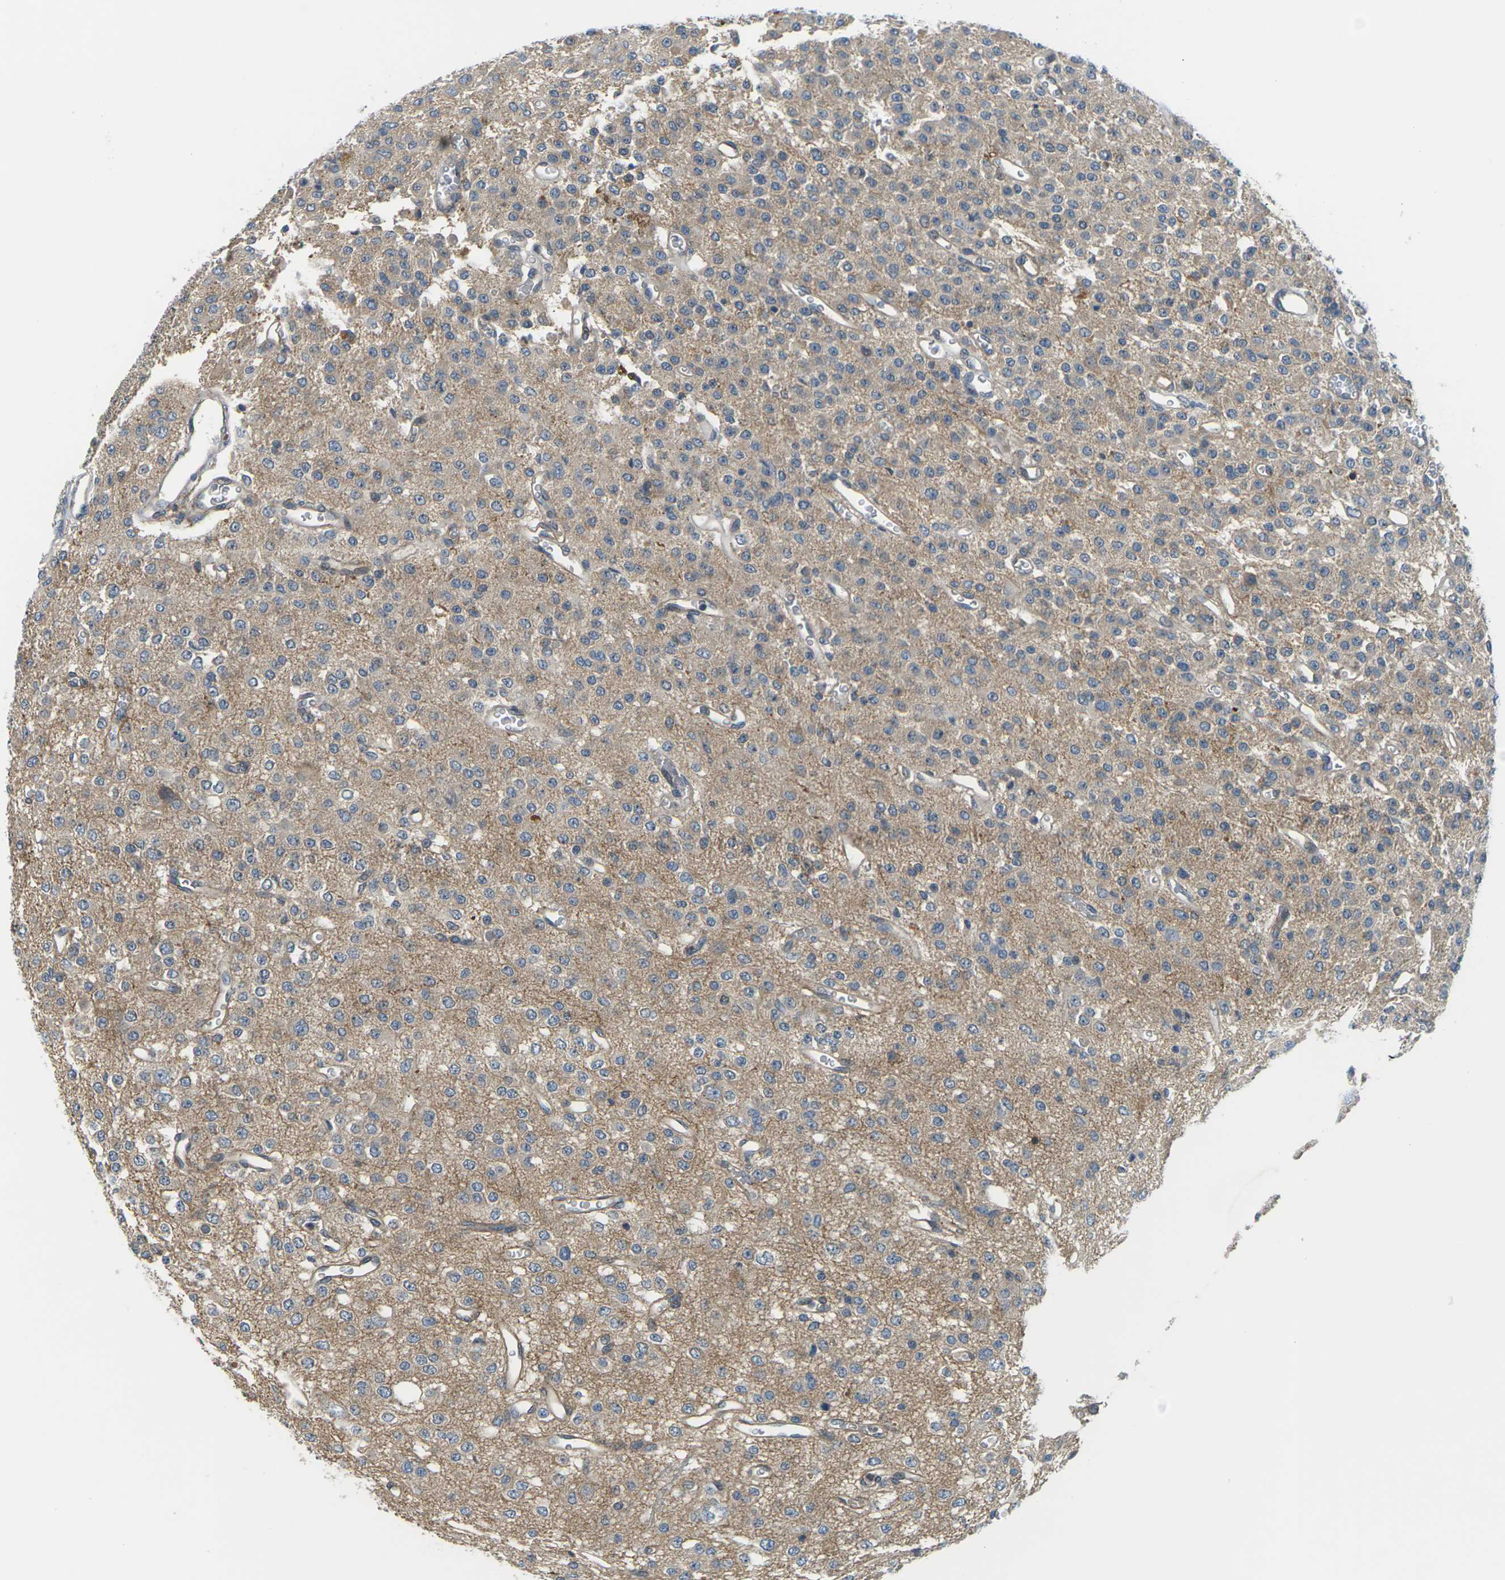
{"staining": {"intensity": "weak", "quantity": "25%-75%", "location": "cytoplasmic/membranous"}, "tissue": "glioma", "cell_type": "Tumor cells", "image_type": "cancer", "snomed": [{"axis": "morphology", "description": "Glioma, malignant, Low grade"}, {"axis": "topography", "description": "Brain"}], "caption": "Glioma stained for a protein demonstrates weak cytoplasmic/membranous positivity in tumor cells. (IHC, brightfield microscopy, high magnification).", "gene": "SLC13A3", "patient": {"sex": "male", "age": 38}}